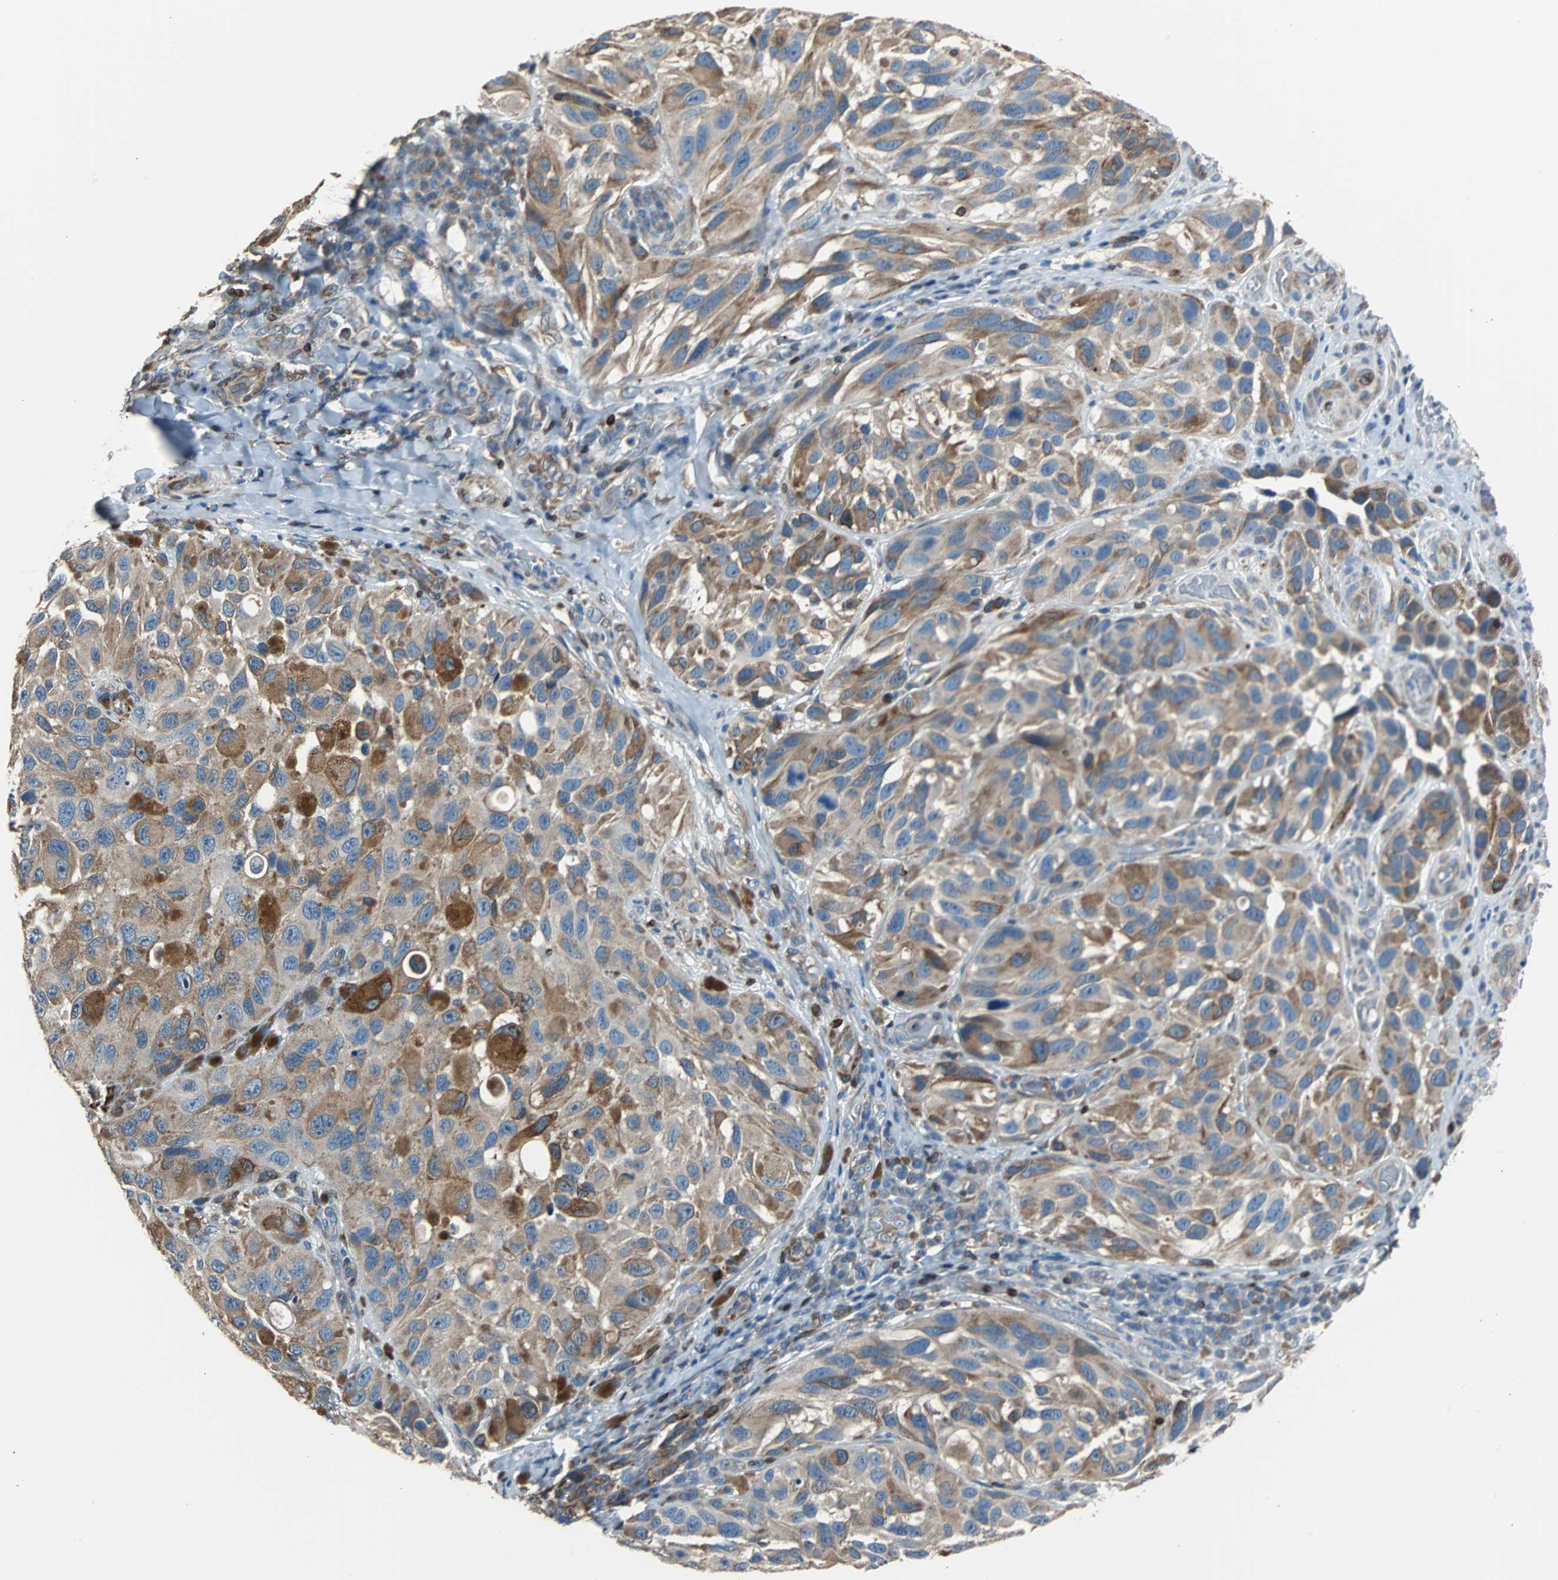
{"staining": {"intensity": "moderate", "quantity": ">75%", "location": "cytoplasmic/membranous"}, "tissue": "melanoma", "cell_type": "Tumor cells", "image_type": "cancer", "snomed": [{"axis": "morphology", "description": "Malignant melanoma, NOS"}, {"axis": "topography", "description": "Skin"}], "caption": "IHC photomicrograph of human melanoma stained for a protein (brown), which exhibits medium levels of moderate cytoplasmic/membranous expression in about >75% of tumor cells.", "gene": "PBXIP1", "patient": {"sex": "female", "age": 73}}